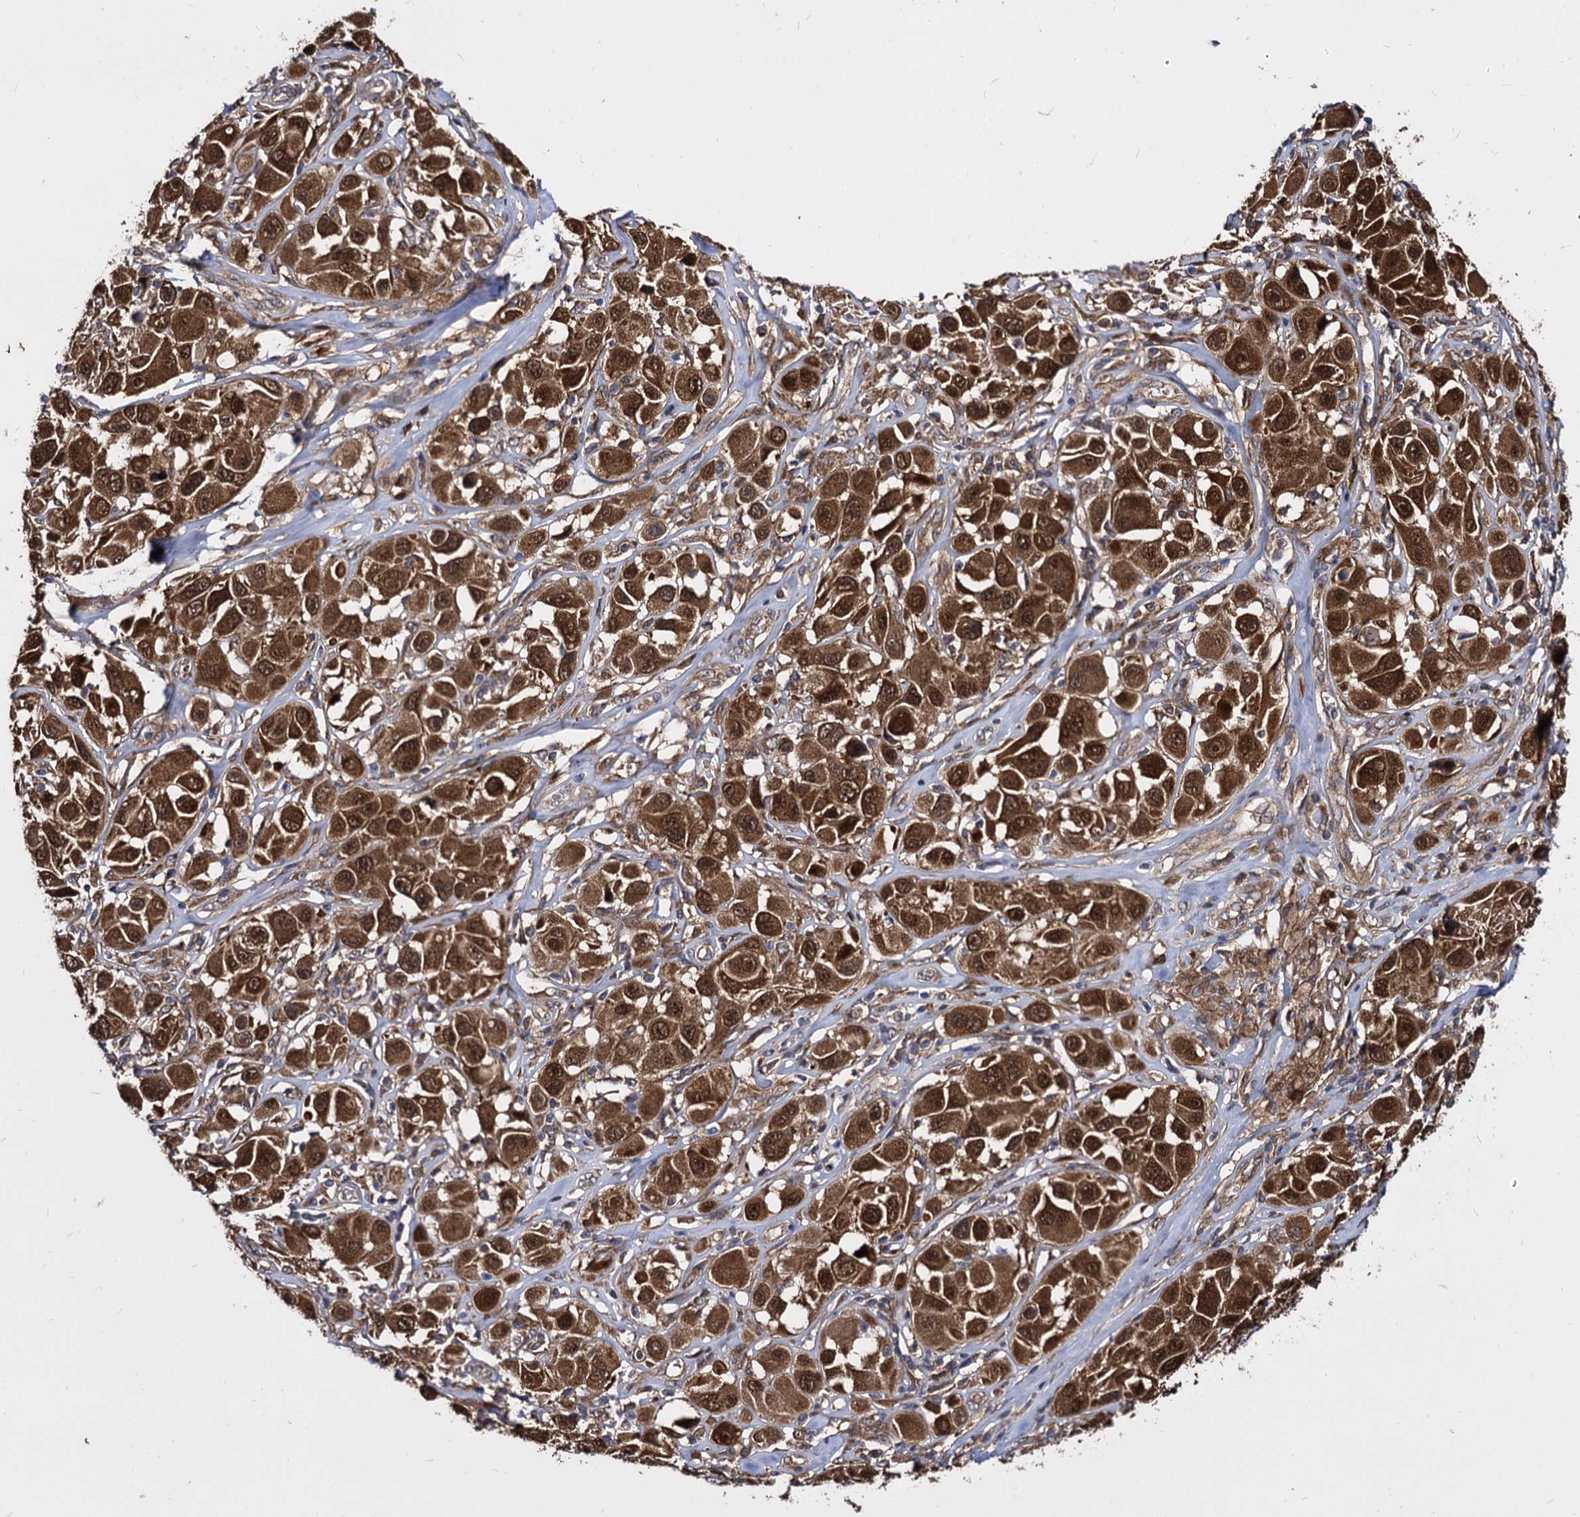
{"staining": {"intensity": "strong", "quantity": ">75%", "location": "cytoplasmic/membranous,nuclear"}, "tissue": "melanoma", "cell_type": "Tumor cells", "image_type": "cancer", "snomed": [{"axis": "morphology", "description": "Malignant melanoma, Metastatic site"}, {"axis": "topography", "description": "Skin"}], "caption": "Strong cytoplasmic/membranous and nuclear protein staining is appreciated in approximately >75% of tumor cells in malignant melanoma (metastatic site).", "gene": "NME1", "patient": {"sex": "male", "age": 41}}